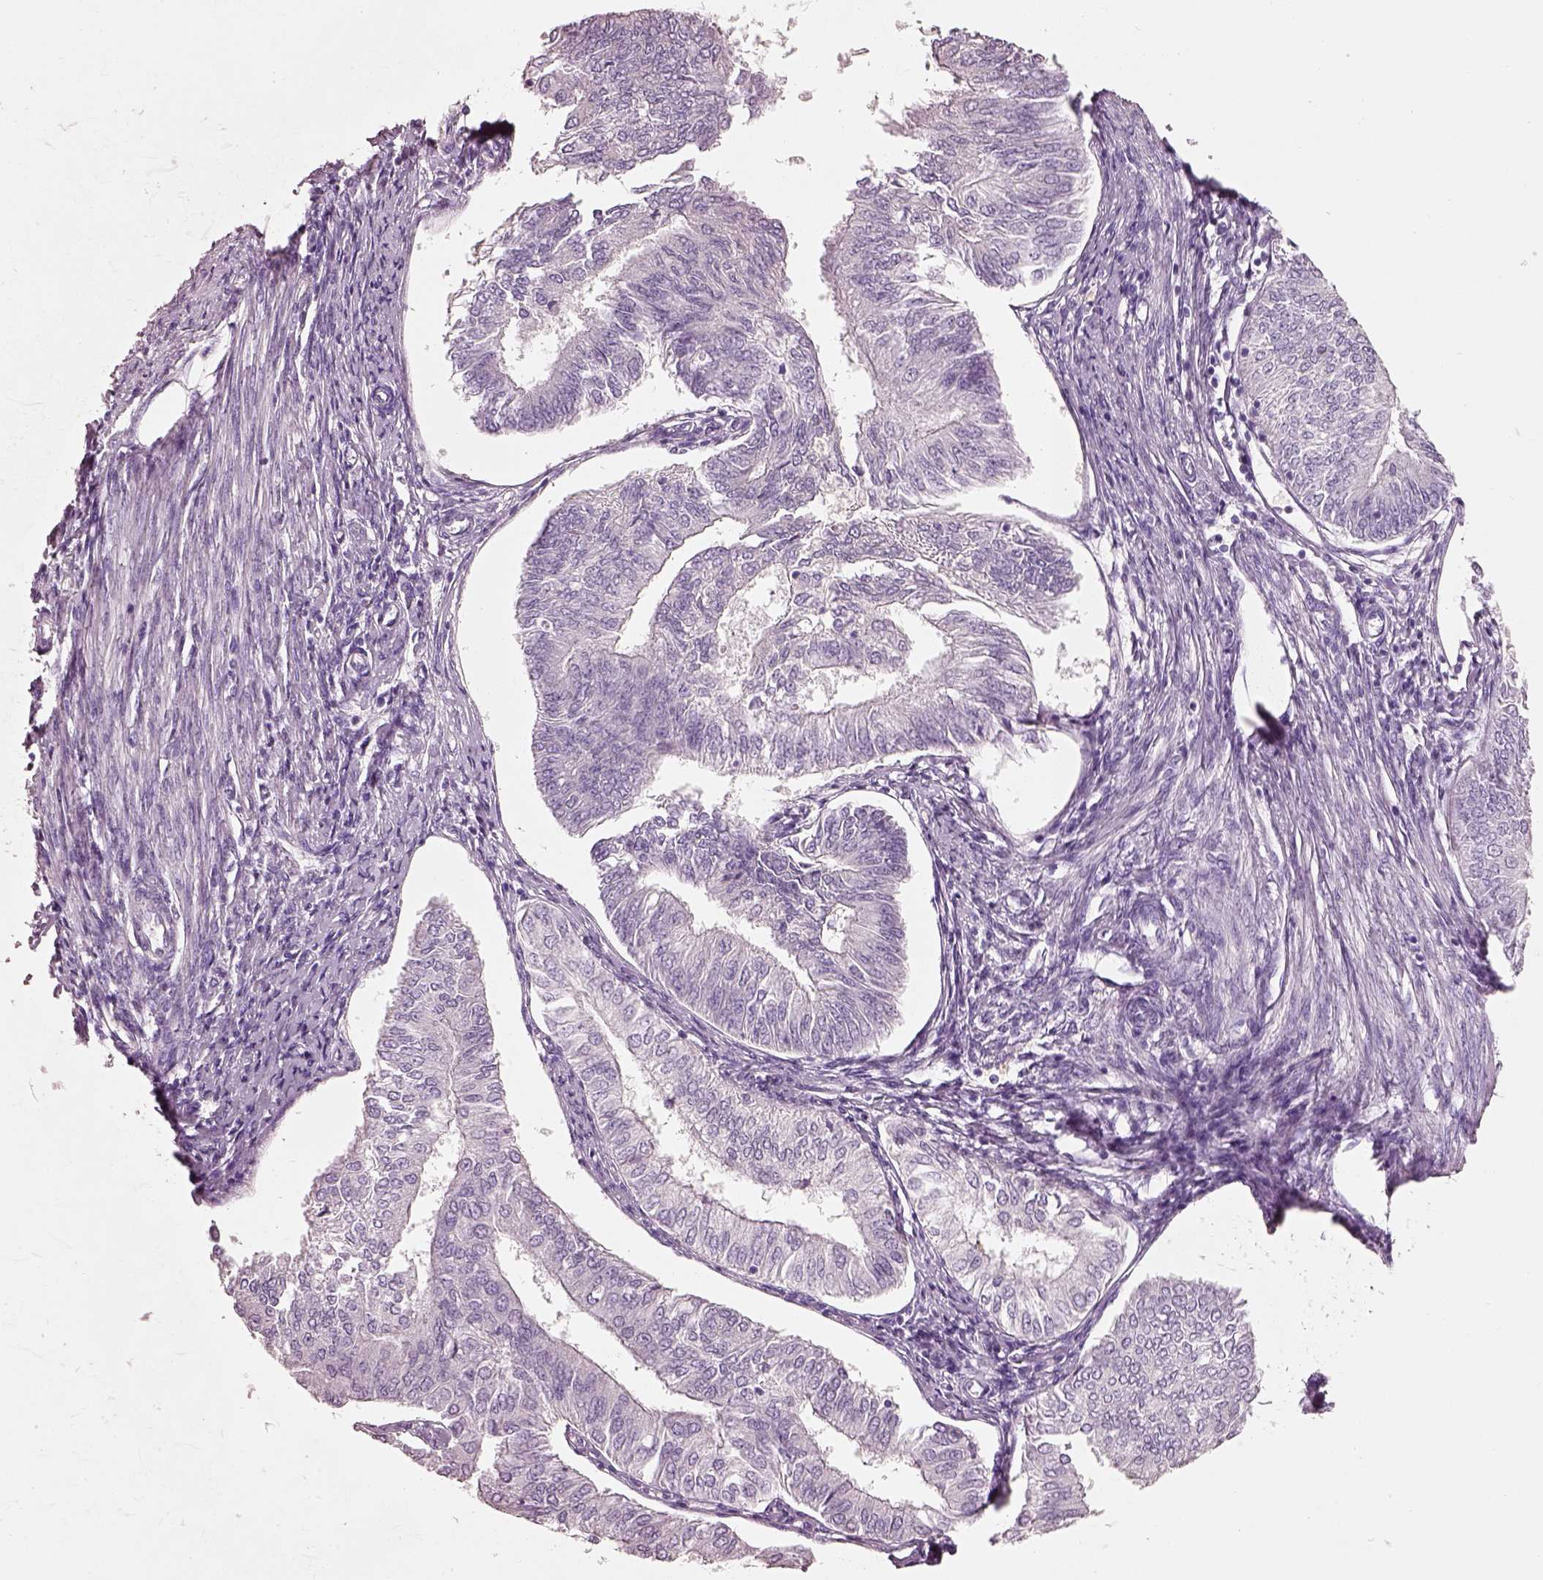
{"staining": {"intensity": "negative", "quantity": "none", "location": "none"}, "tissue": "endometrial cancer", "cell_type": "Tumor cells", "image_type": "cancer", "snomed": [{"axis": "morphology", "description": "Adenocarcinoma, NOS"}, {"axis": "topography", "description": "Endometrium"}], "caption": "Tumor cells show no significant protein expression in endometrial cancer.", "gene": "PNOC", "patient": {"sex": "female", "age": 58}}